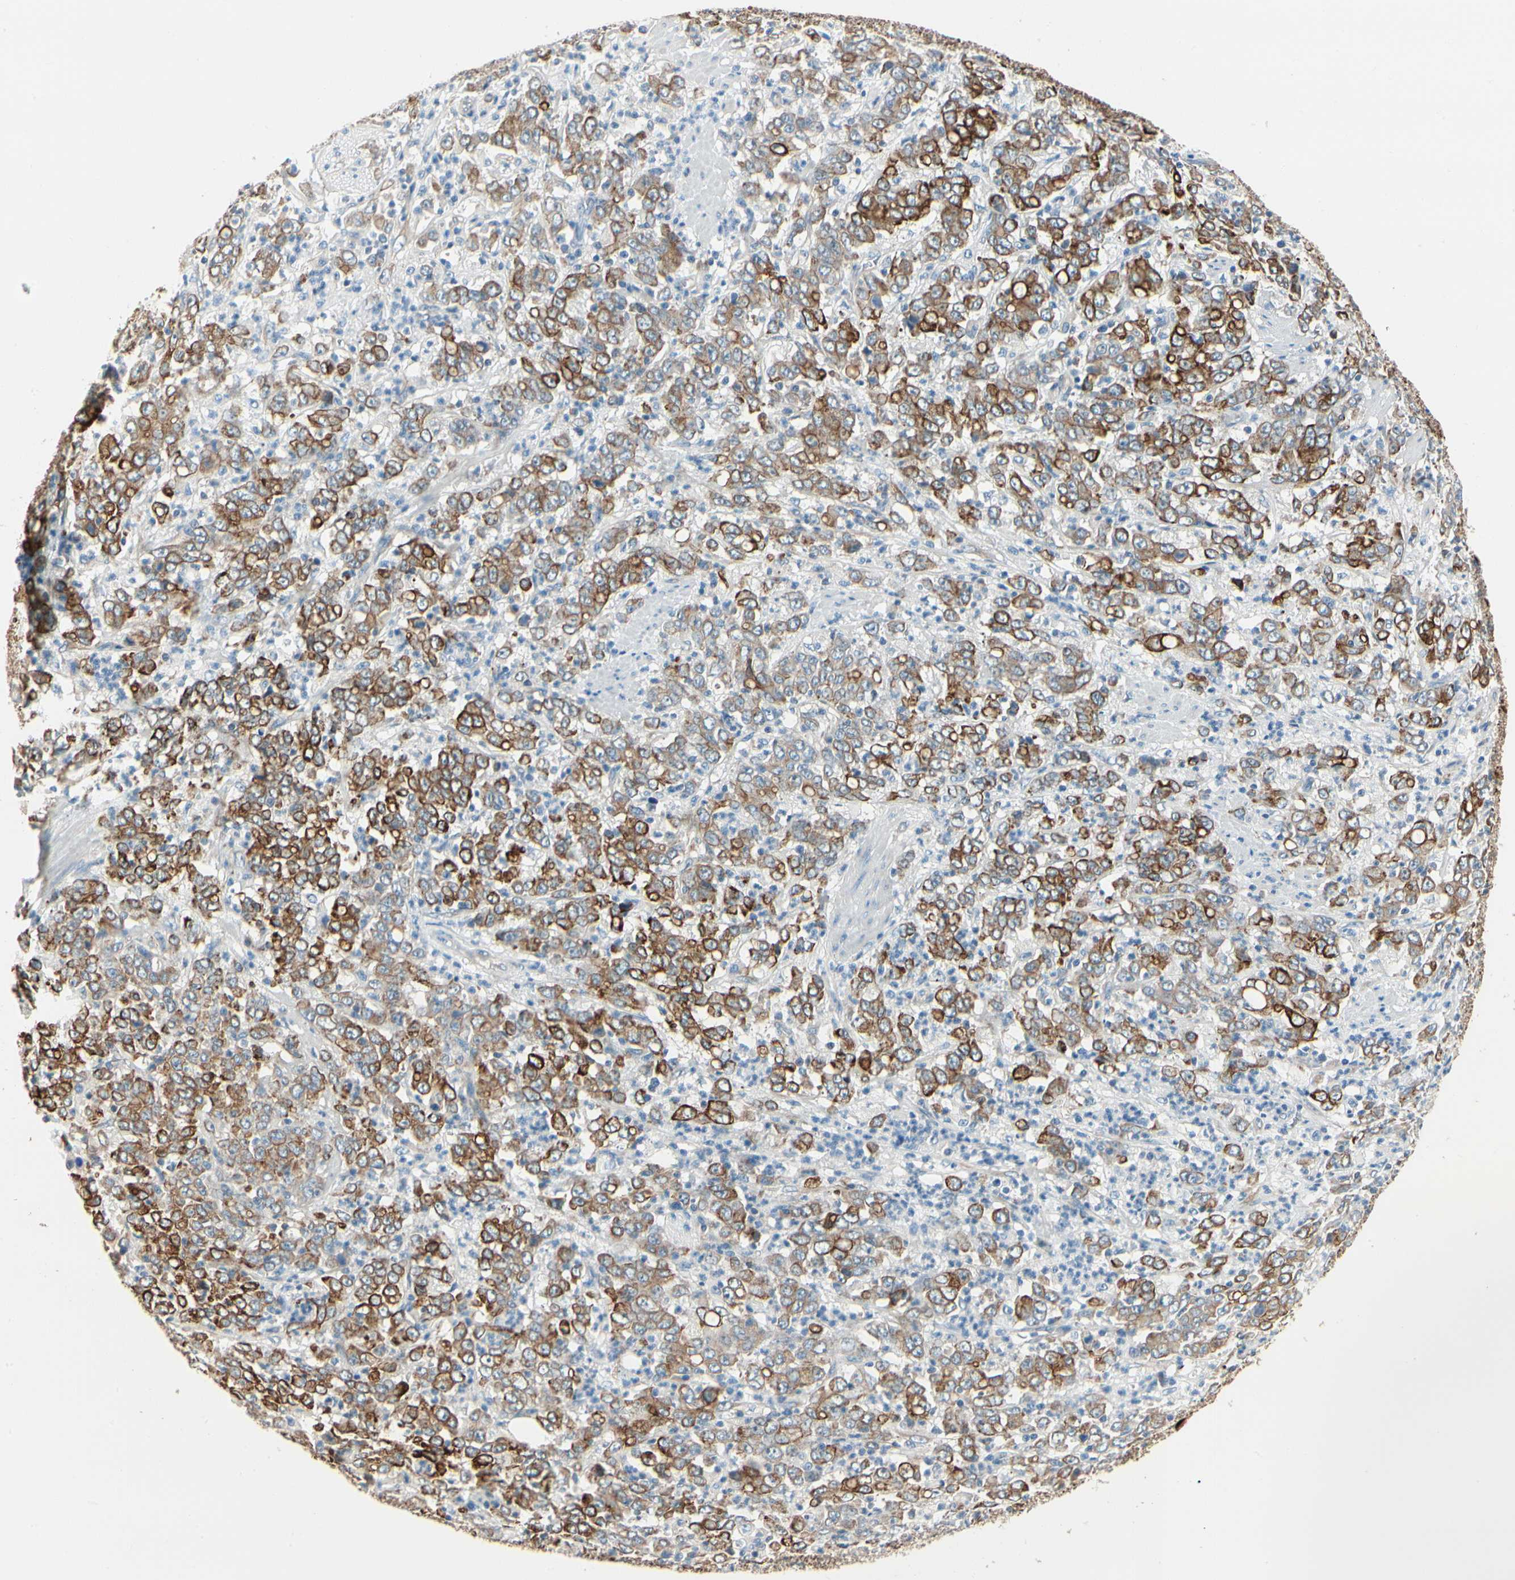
{"staining": {"intensity": "strong", "quantity": ">75%", "location": "cytoplasmic/membranous"}, "tissue": "stomach cancer", "cell_type": "Tumor cells", "image_type": "cancer", "snomed": [{"axis": "morphology", "description": "Adenocarcinoma, NOS"}, {"axis": "topography", "description": "Stomach, lower"}], "caption": "Human stomach adenocarcinoma stained for a protein (brown) exhibits strong cytoplasmic/membranous positive staining in about >75% of tumor cells.", "gene": "DUSP12", "patient": {"sex": "female", "age": 71}}